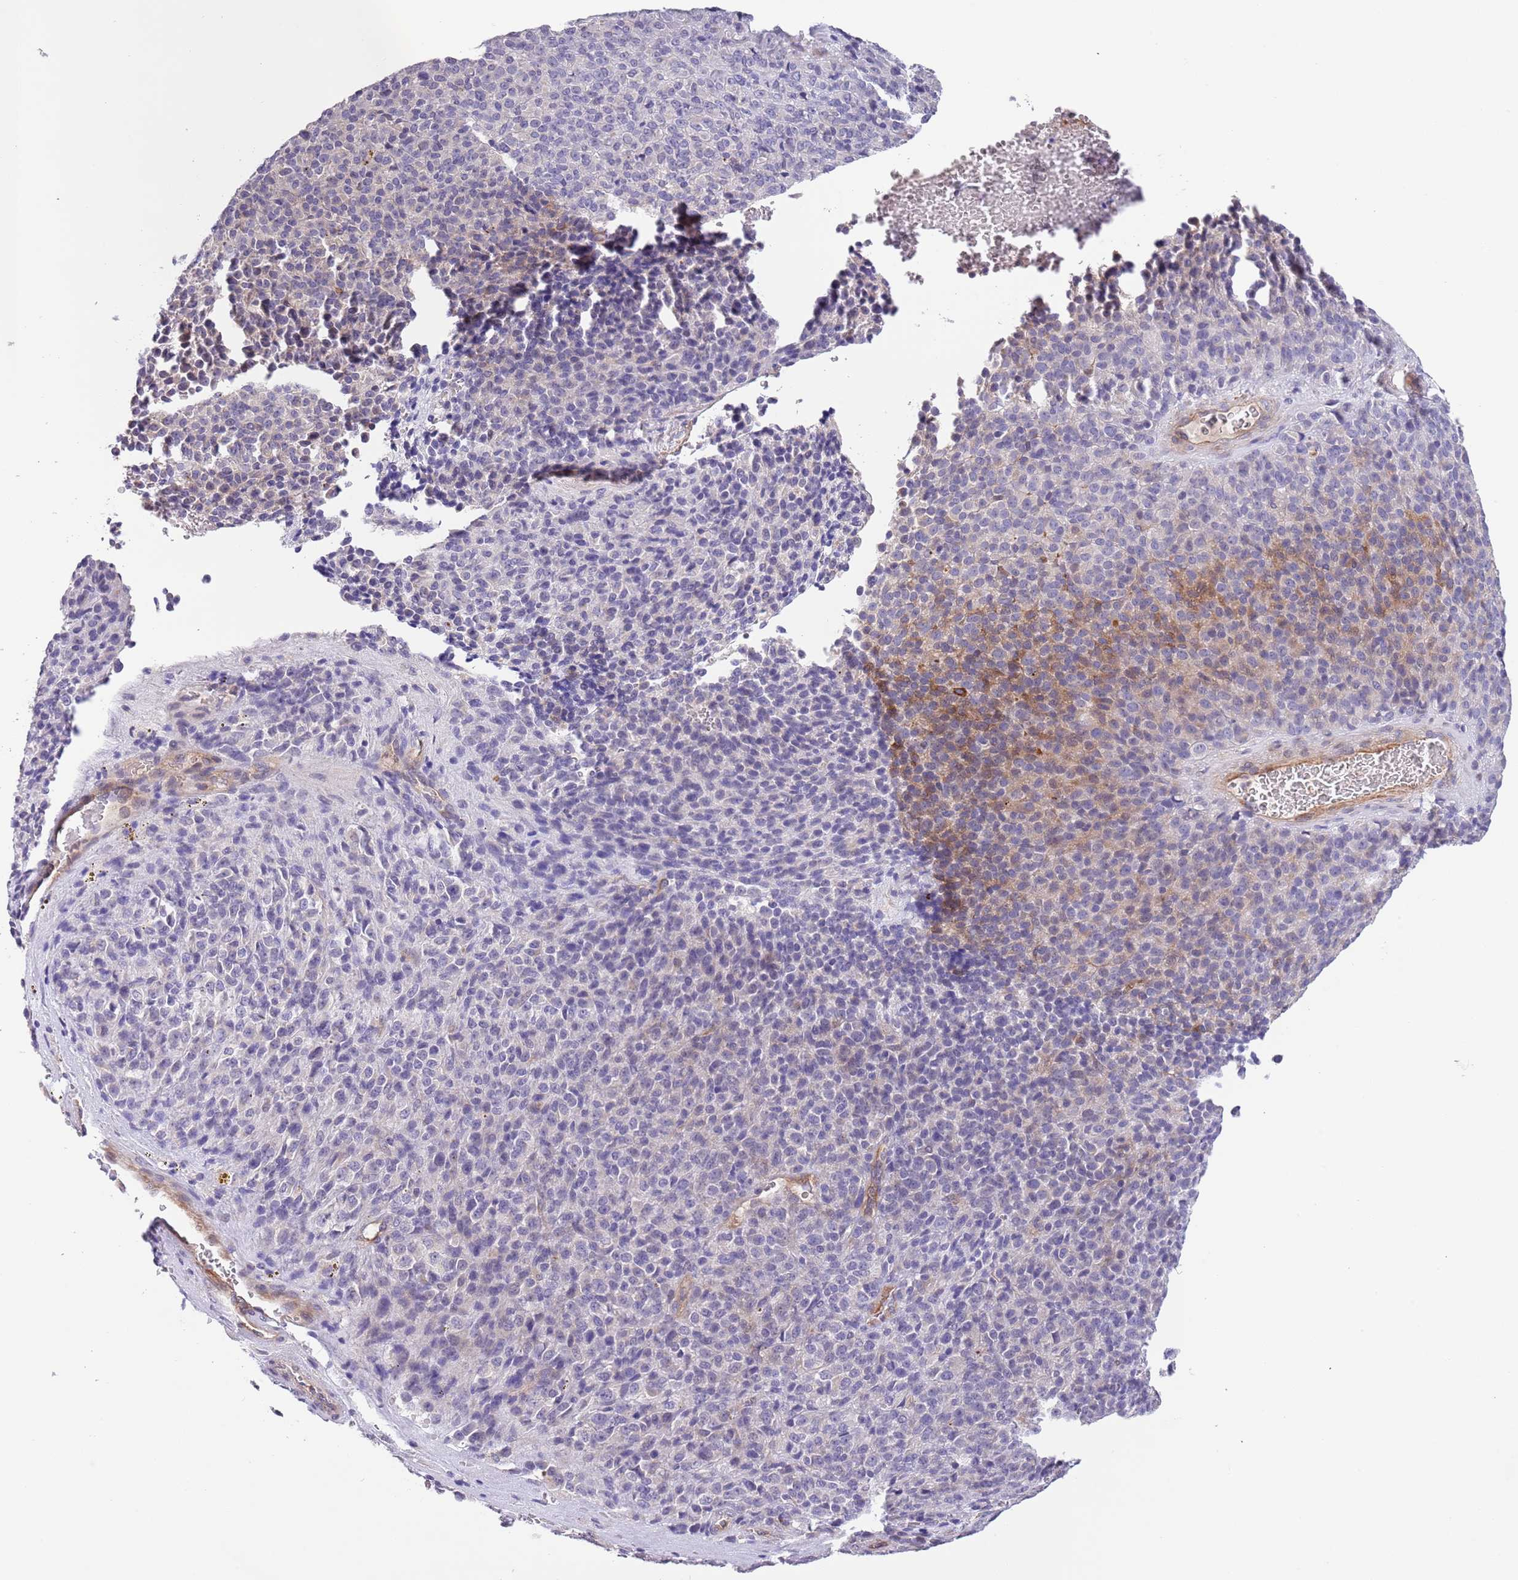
{"staining": {"intensity": "negative", "quantity": "none", "location": "none"}, "tissue": "melanoma", "cell_type": "Tumor cells", "image_type": "cancer", "snomed": [{"axis": "morphology", "description": "Malignant melanoma, Metastatic site"}, {"axis": "topography", "description": "Brain"}], "caption": "IHC histopathology image of neoplastic tissue: malignant melanoma (metastatic site) stained with DAB reveals no significant protein staining in tumor cells.", "gene": "ZNF658", "patient": {"sex": "female", "age": 56}}